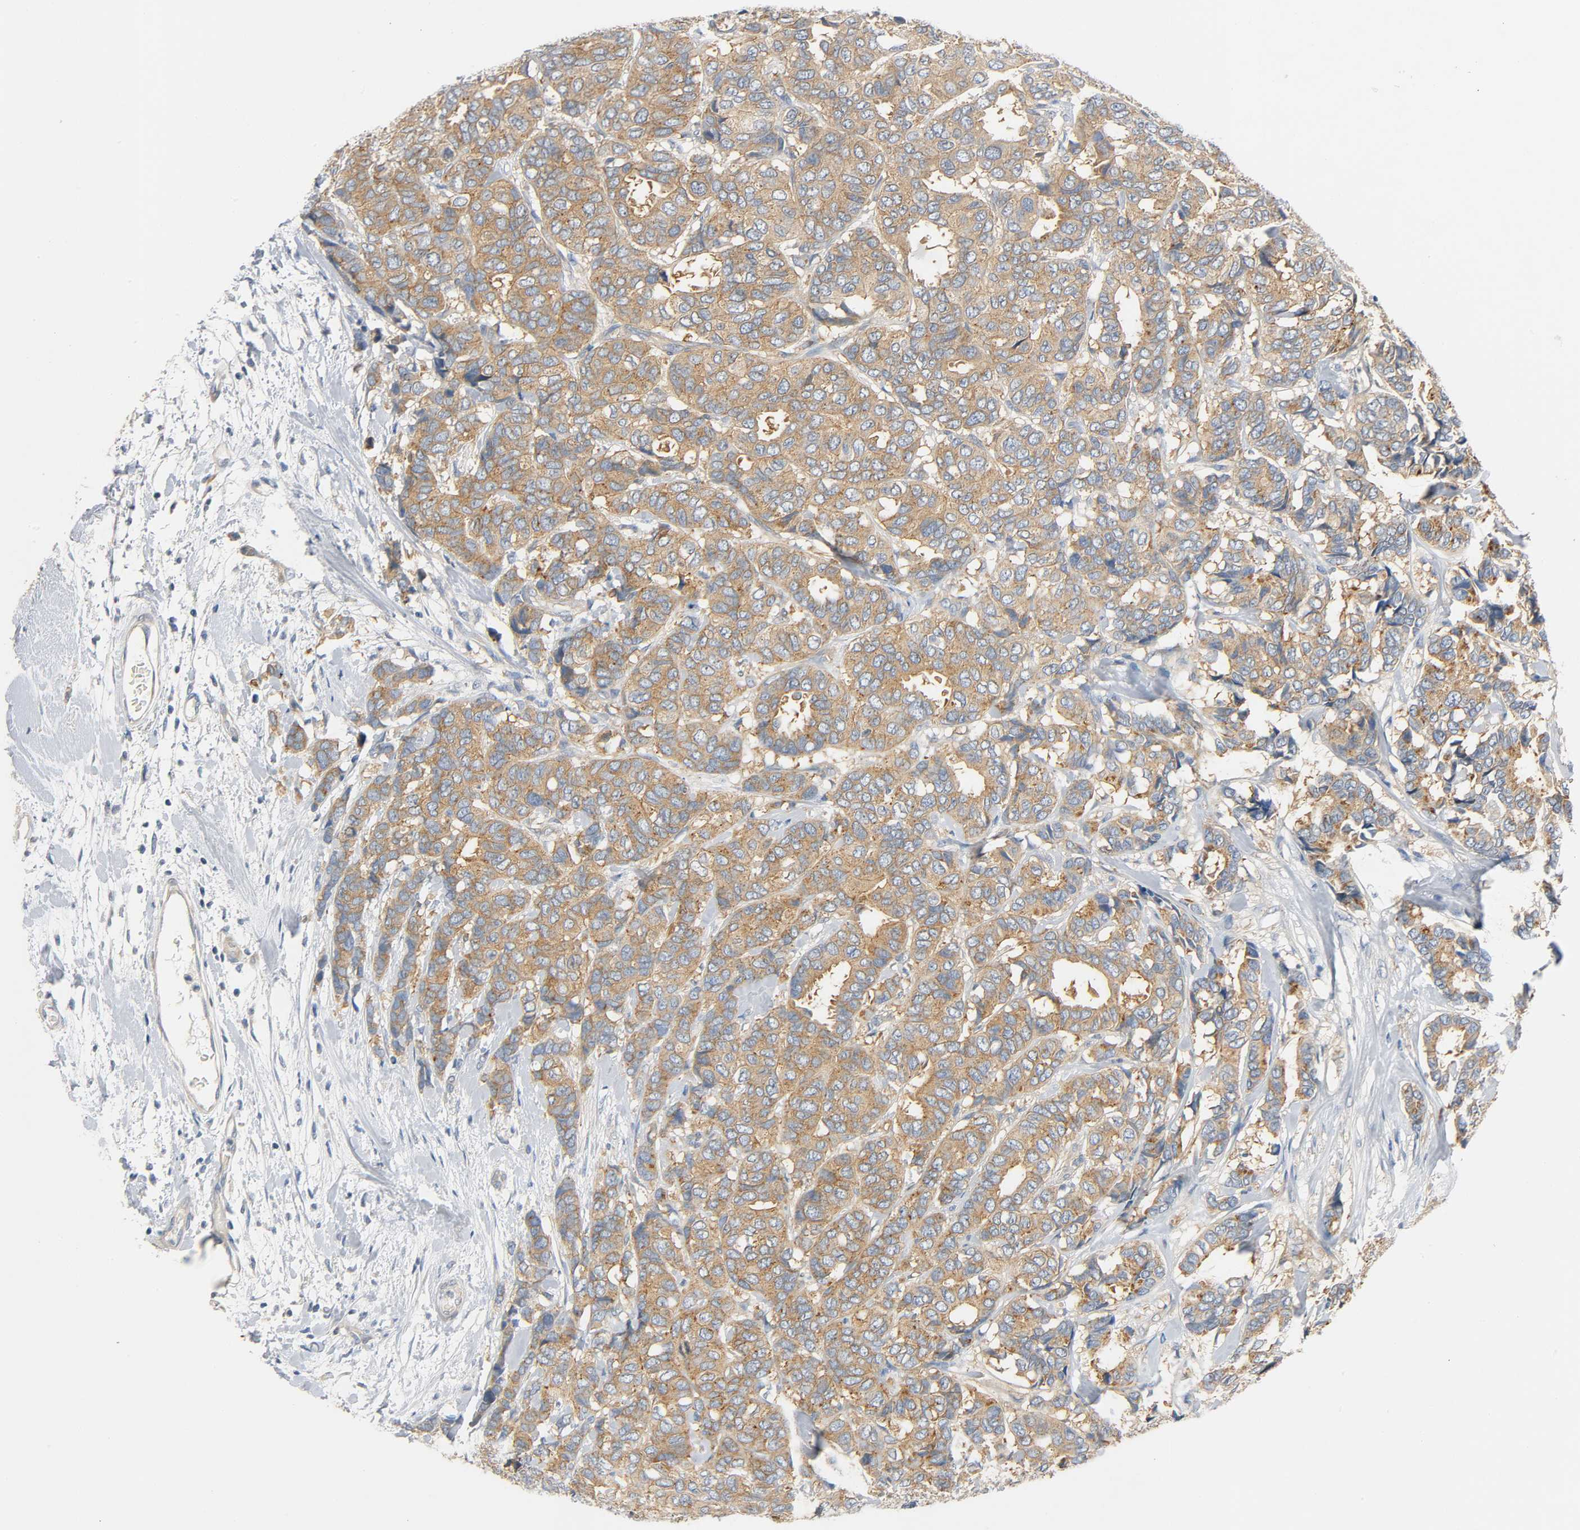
{"staining": {"intensity": "moderate", "quantity": ">75%", "location": "cytoplasmic/membranous"}, "tissue": "breast cancer", "cell_type": "Tumor cells", "image_type": "cancer", "snomed": [{"axis": "morphology", "description": "Duct carcinoma"}, {"axis": "topography", "description": "Breast"}], "caption": "Infiltrating ductal carcinoma (breast) stained with a brown dye shows moderate cytoplasmic/membranous positive staining in about >75% of tumor cells.", "gene": "ARPC1A", "patient": {"sex": "female", "age": 87}}